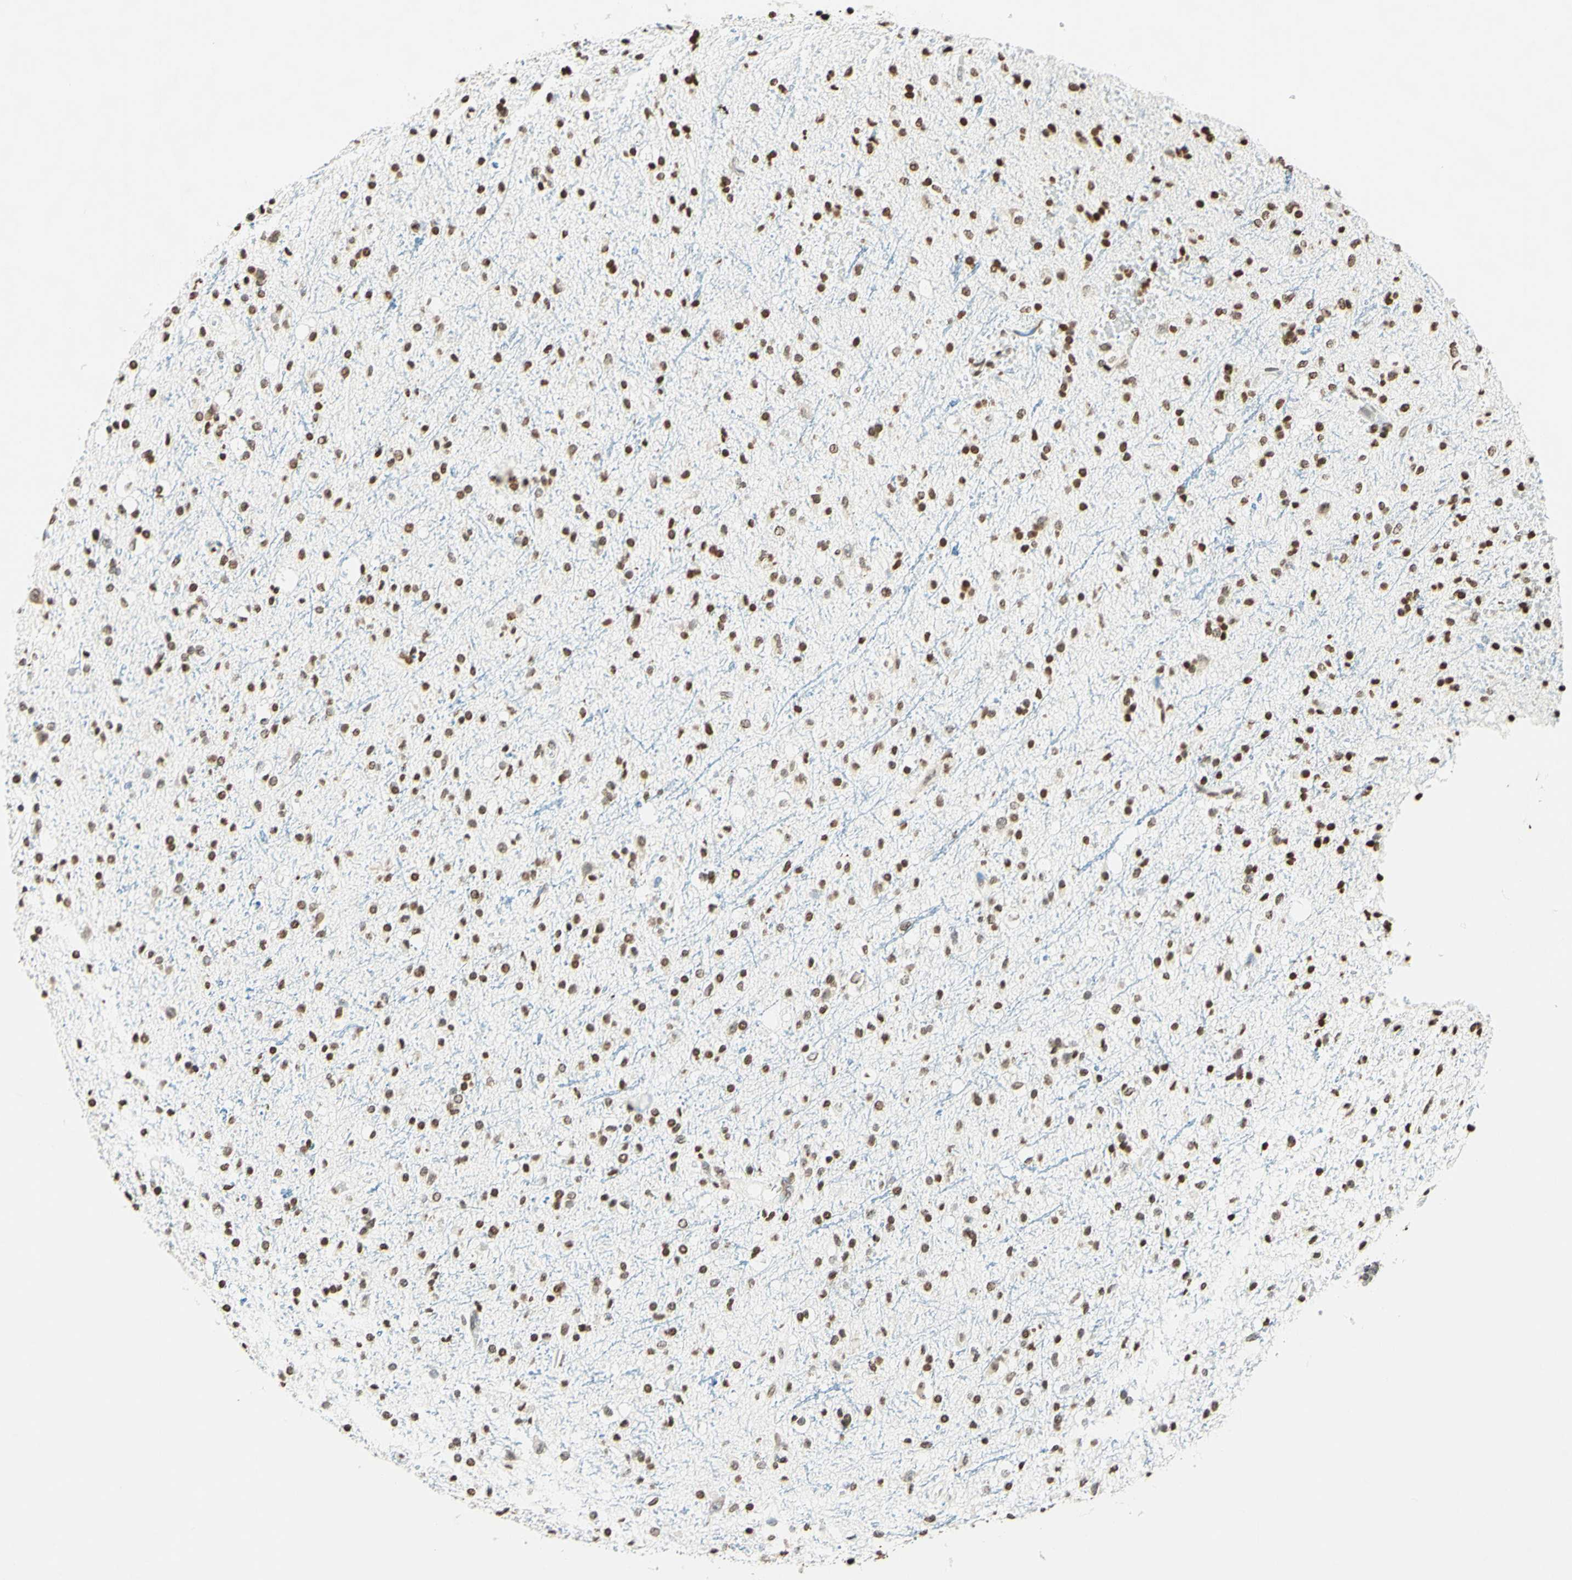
{"staining": {"intensity": "strong", "quantity": "25%-75%", "location": "nuclear"}, "tissue": "glioma", "cell_type": "Tumor cells", "image_type": "cancer", "snomed": [{"axis": "morphology", "description": "Glioma, malignant, High grade"}, {"axis": "topography", "description": "Brain"}], "caption": "IHC histopathology image of human malignant glioma (high-grade) stained for a protein (brown), which demonstrates high levels of strong nuclear expression in approximately 25%-75% of tumor cells.", "gene": "MSH2", "patient": {"sex": "male", "age": 47}}